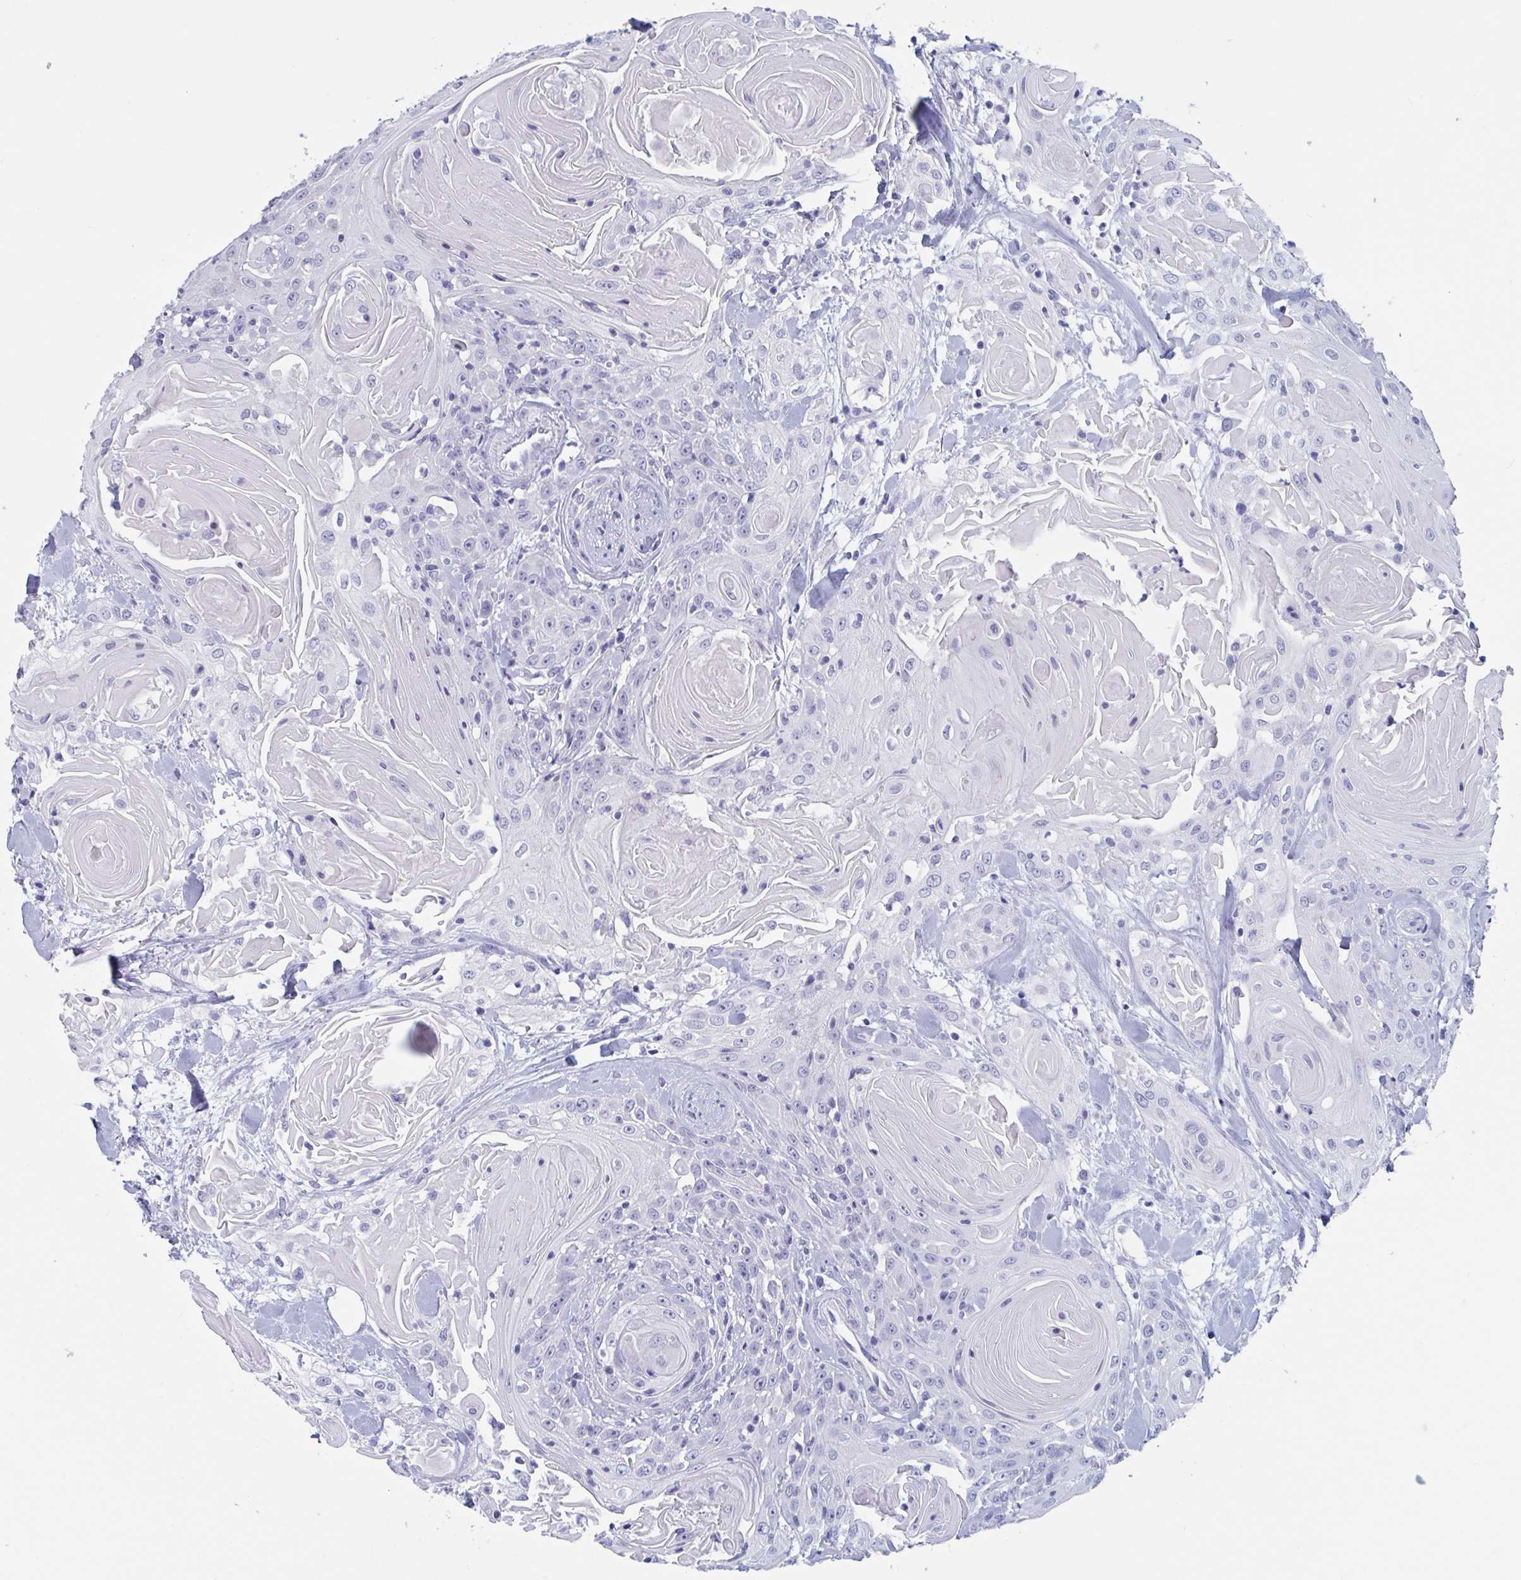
{"staining": {"intensity": "negative", "quantity": "none", "location": "none"}, "tissue": "head and neck cancer", "cell_type": "Tumor cells", "image_type": "cancer", "snomed": [{"axis": "morphology", "description": "Squamous cell carcinoma, NOS"}, {"axis": "topography", "description": "Head-Neck"}], "caption": "Head and neck cancer was stained to show a protein in brown. There is no significant expression in tumor cells.", "gene": "DPEP3", "patient": {"sex": "female", "age": 84}}